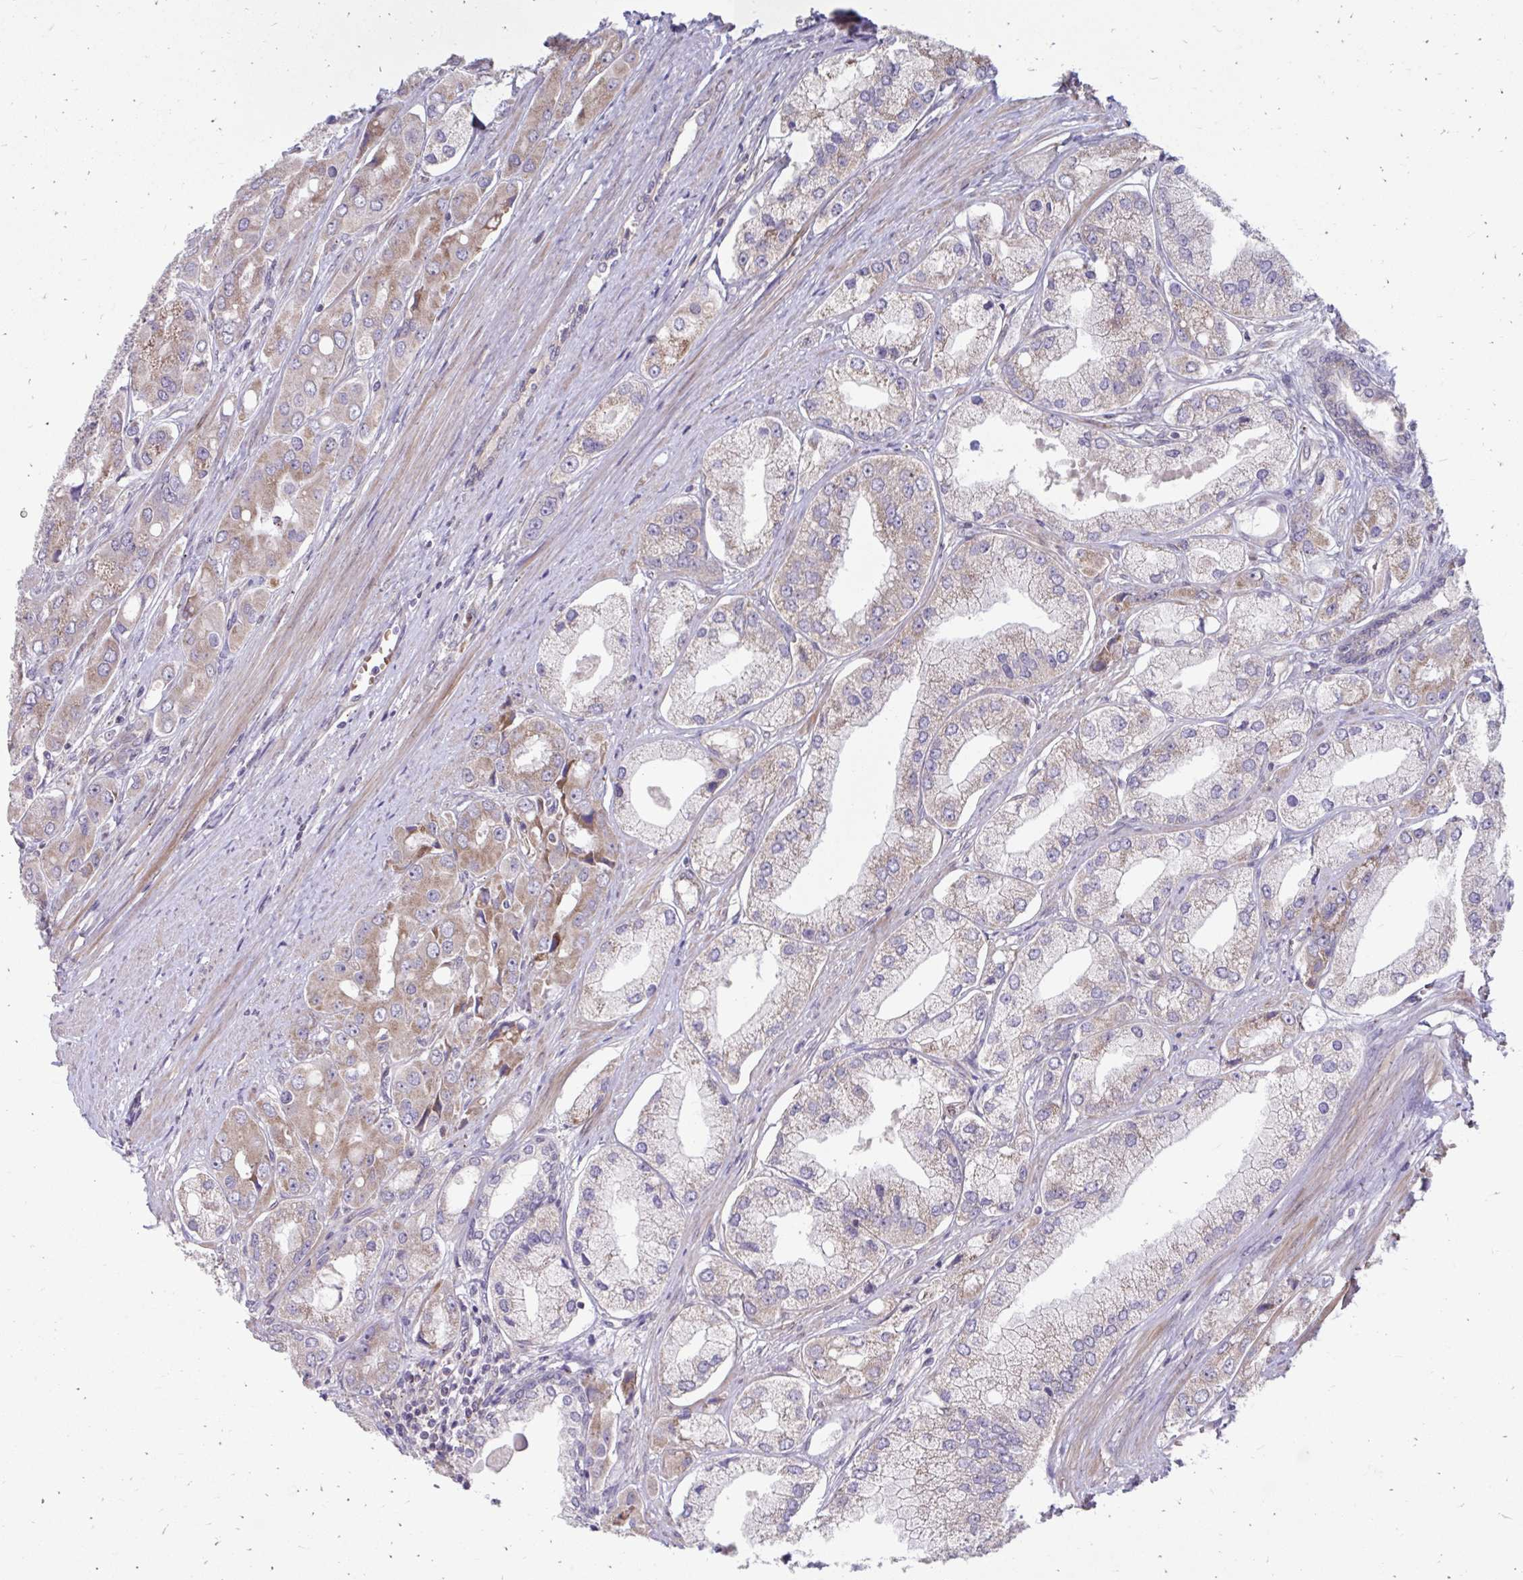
{"staining": {"intensity": "weak", "quantity": "25%-75%", "location": "cytoplasmic/membranous"}, "tissue": "prostate cancer", "cell_type": "Tumor cells", "image_type": "cancer", "snomed": [{"axis": "morphology", "description": "Adenocarcinoma, Low grade"}, {"axis": "topography", "description": "Prostate"}], "caption": "Immunohistochemical staining of prostate cancer shows weak cytoplasmic/membranous protein positivity in approximately 25%-75% of tumor cells. (DAB = brown stain, brightfield microscopy at high magnification).", "gene": "ITPR2", "patient": {"sex": "male", "age": 69}}